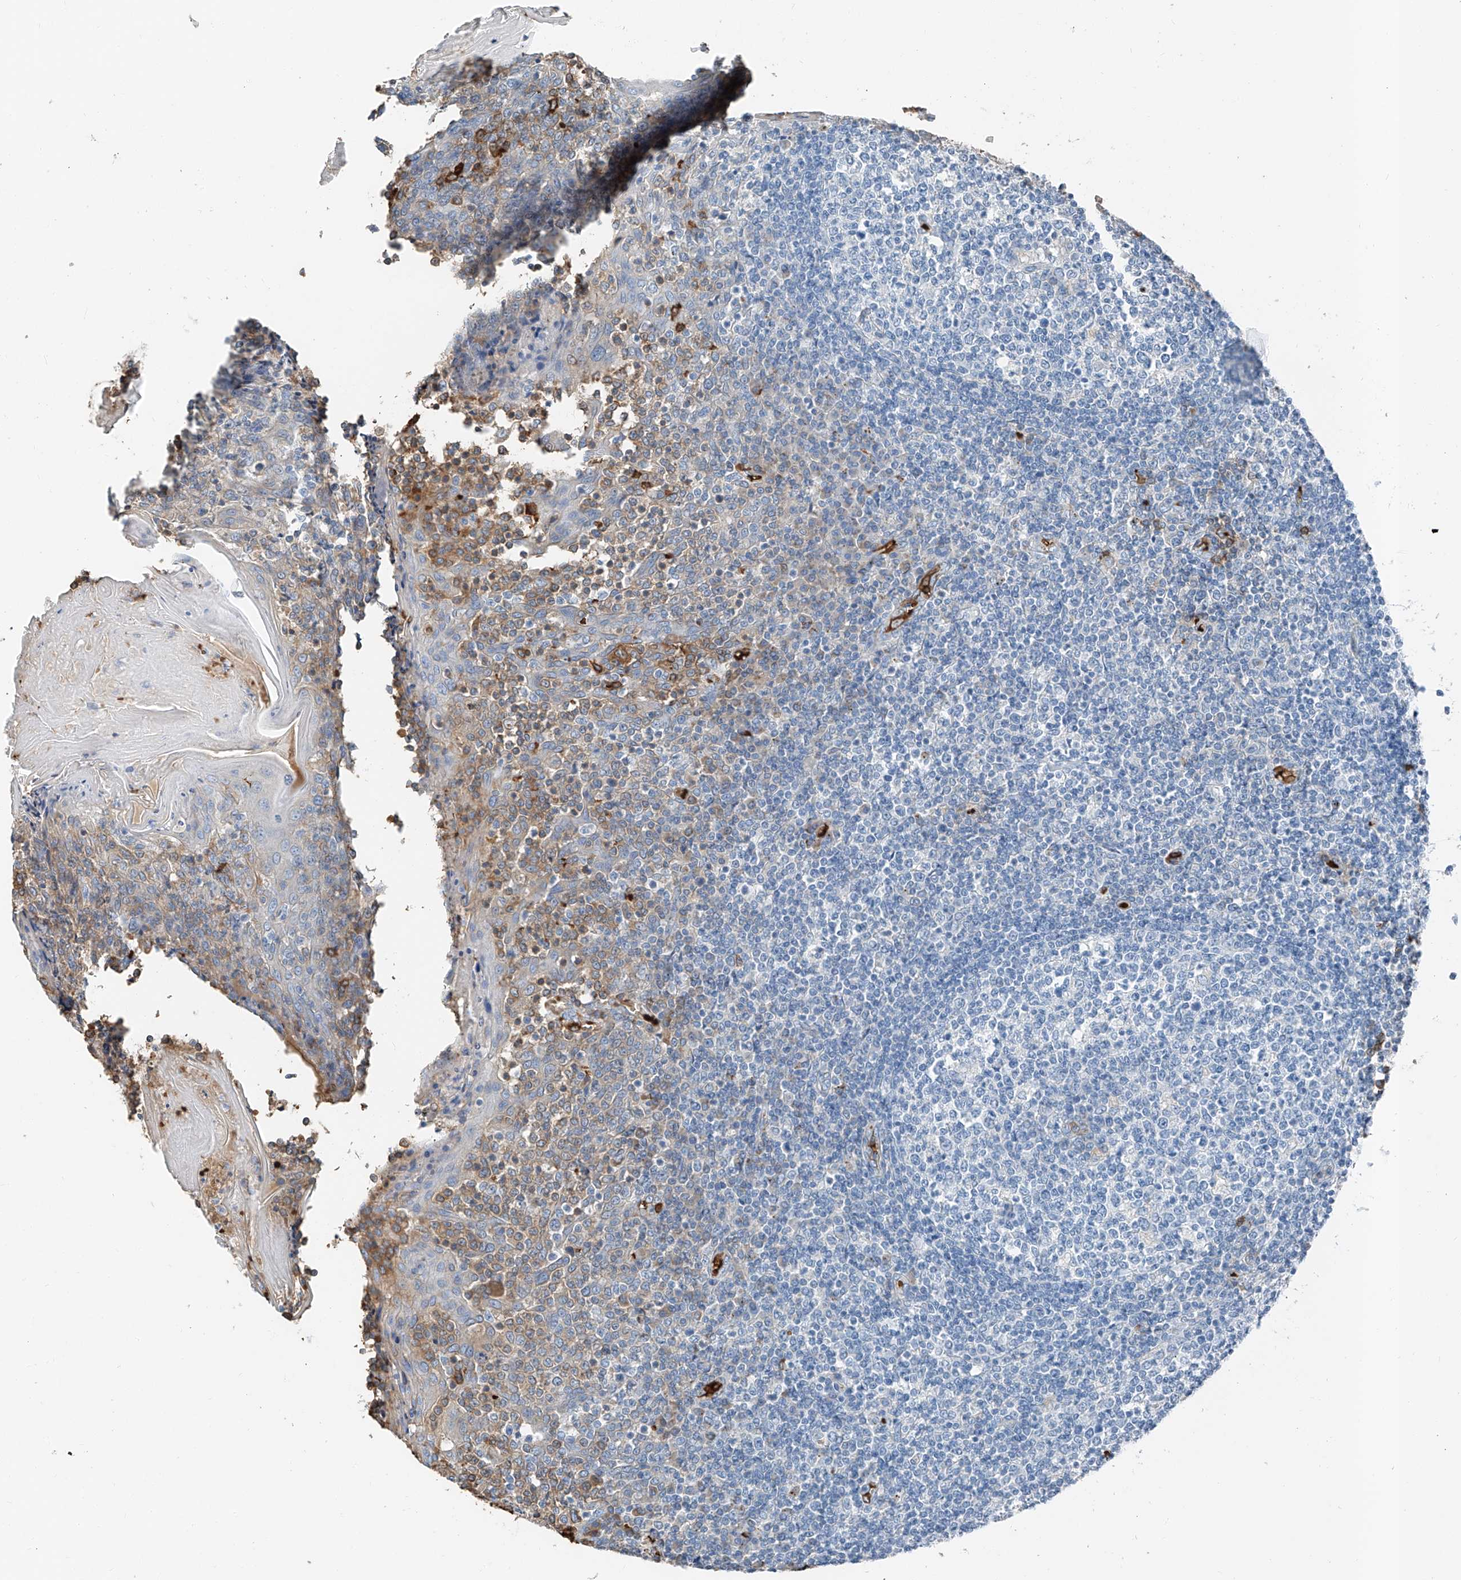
{"staining": {"intensity": "negative", "quantity": "none", "location": "none"}, "tissue": "tonsil", "cell_type": "Germinal center cells", "image_type": "normal", "snomed": [{"axis": "morphology", "description": "Normal tissue, NOS"}, {"axis": "topography", "description": "Tonsil"}], "caption": "High power microscopy photomicrograph of an immunohistochemistry (IHC) histopathology image of unremarkable tonsil, revealing no significant staining in germinal center cells.", "gene": "PRSS23", "patient": {"sex": "female", "age": 19}}